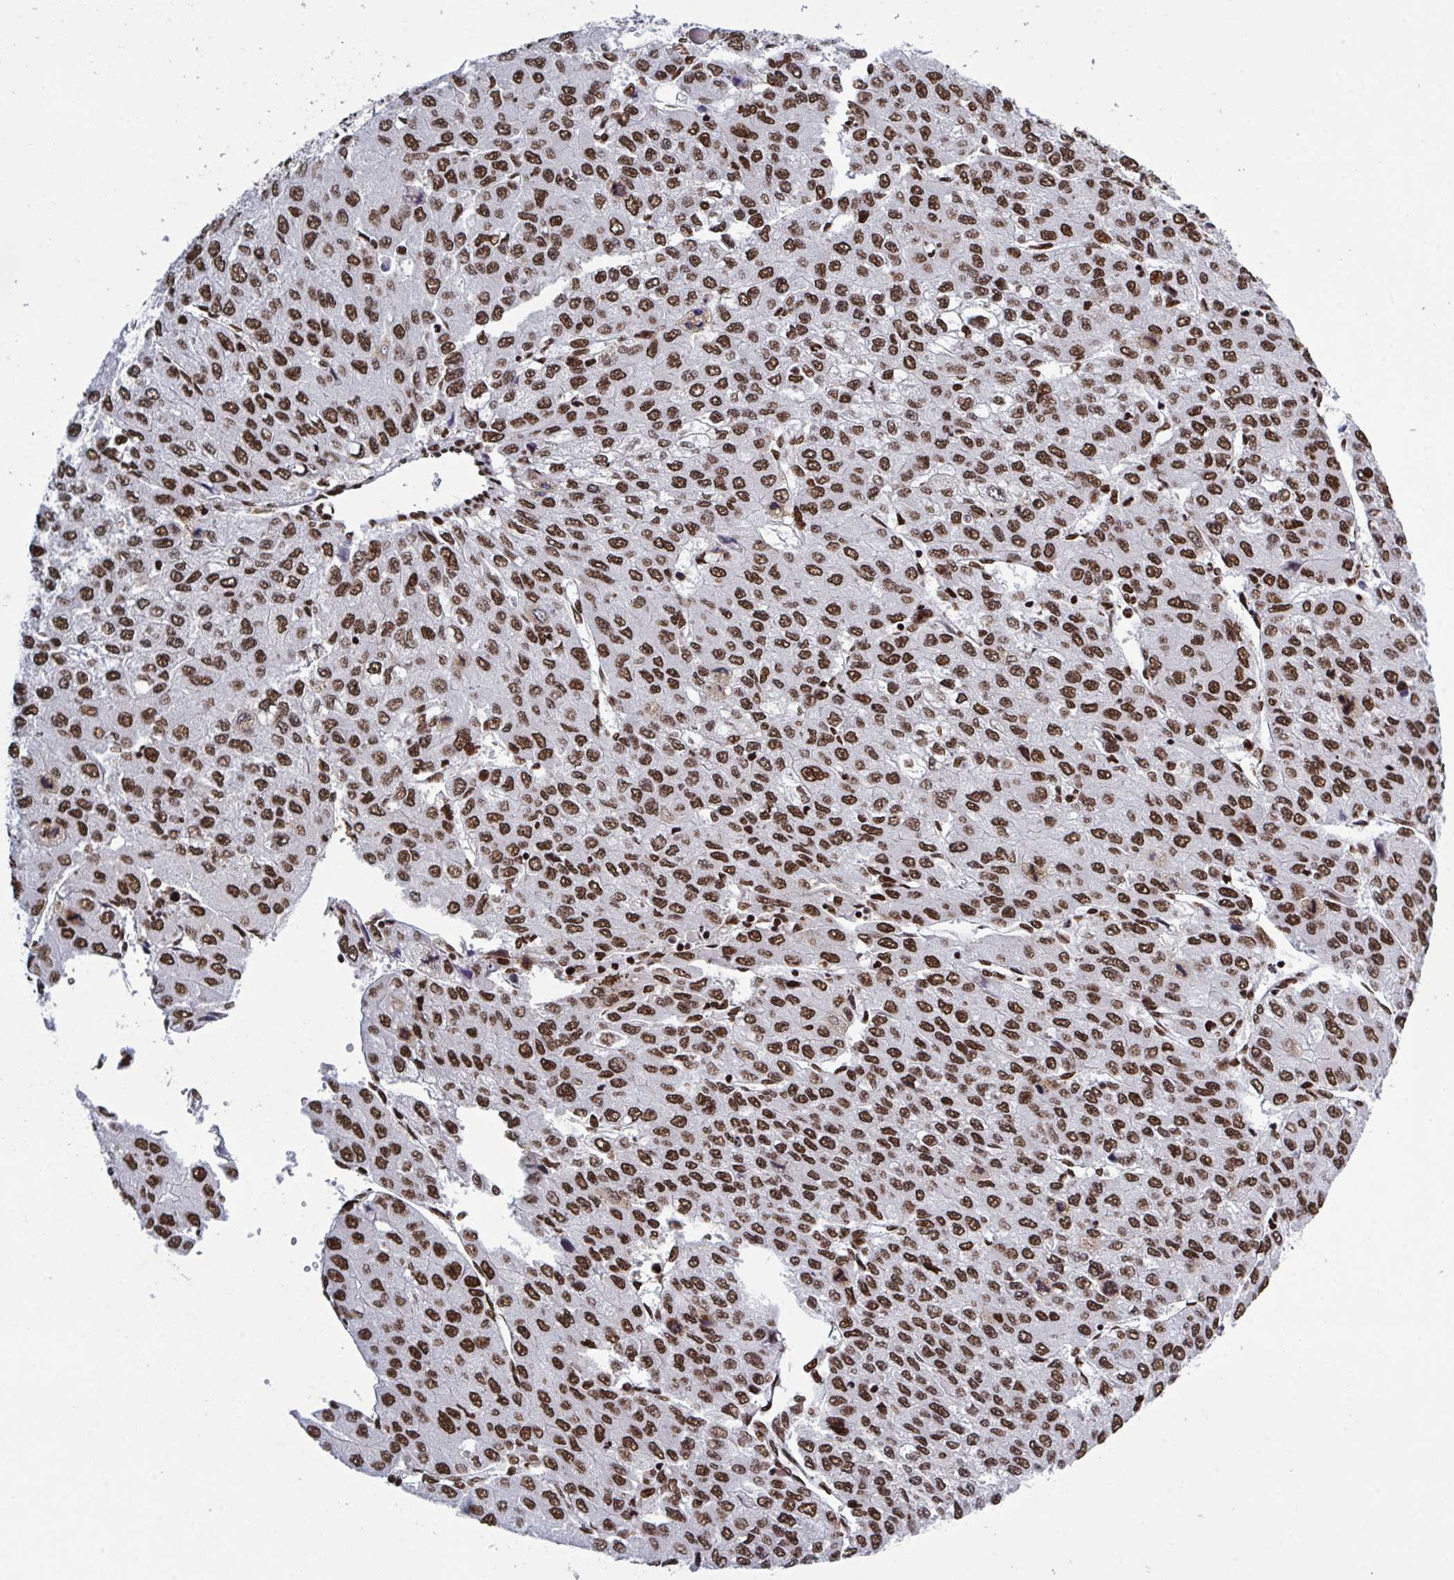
{"staining": {"intensity": "strong", "quantity": ">75%", "location": "nuclear"}, "tissue": "liver cancer", "cell_type": "Tumor cells", "image_type": "cancer", "snomed": [{"axis": "morphology", "description": "Carcinoma, Hepatocellular, NOS"}, {"axis": "topography", "description": "Liver"}], "caption": "Brown immunohistochemical staining in liver hepatocellular carcinoma shows strong nuclear expression in about >75% of tumor cells.", "gene": "ZNF607", "patient": {"sex": "female", "age": 66}}